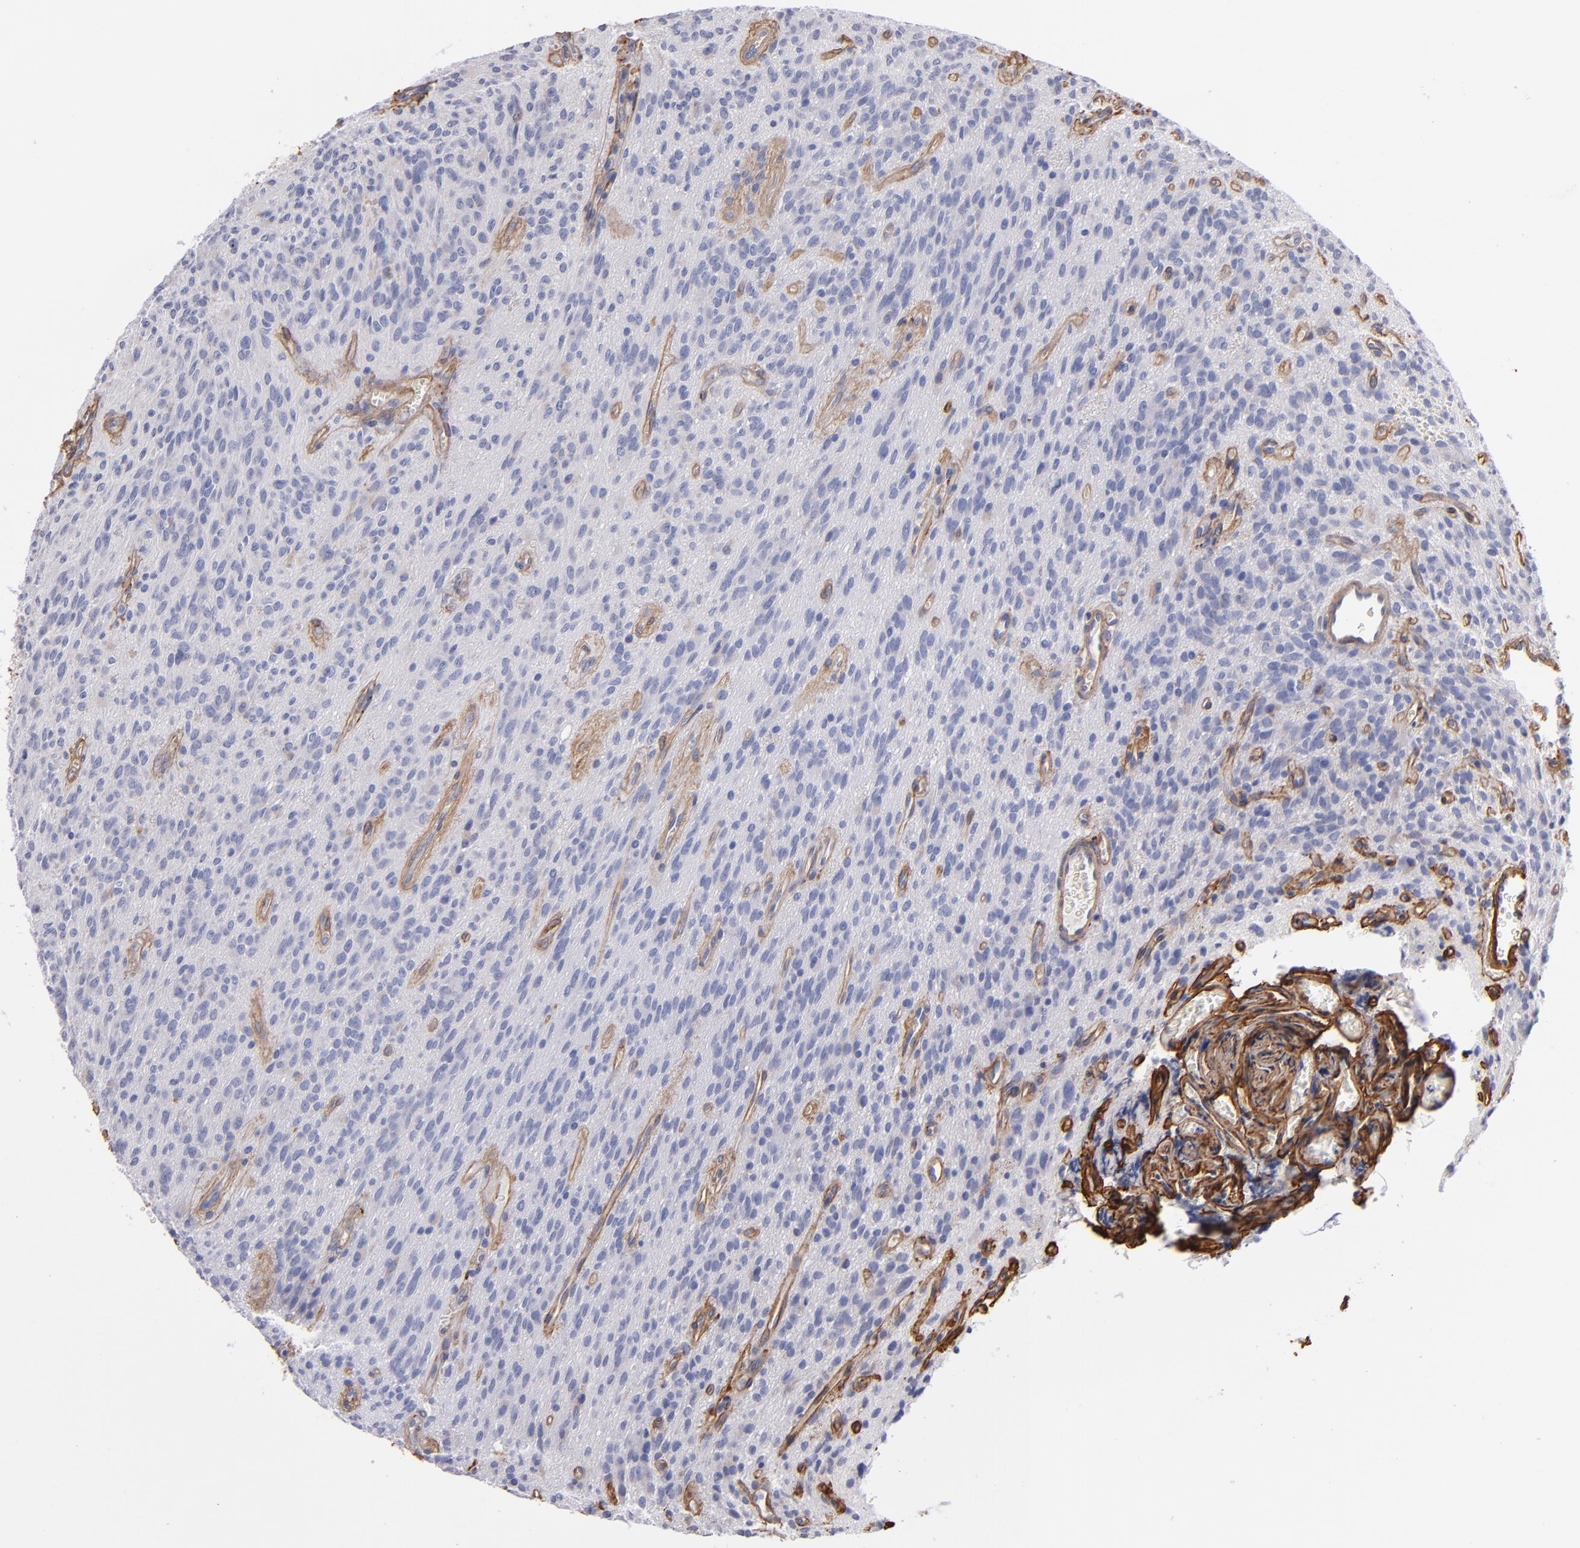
{"staining": {"intensity": "negative", "quantity": "none", "location": "none"}, "tissue": "glioma", "cell_type": "Tumor cells", "image_type": "cancer", "snomed": [{"axis": "morphology", "description": "Glioma, malignant, Low grade"}, {"axis": "topography", "description": "Brain"}], "caption": "Histopathology image shows no significant protein expression in tumor cells of glioma.", "gene": "LAMC1", "patient": {"sex": "female", "age": 15}}